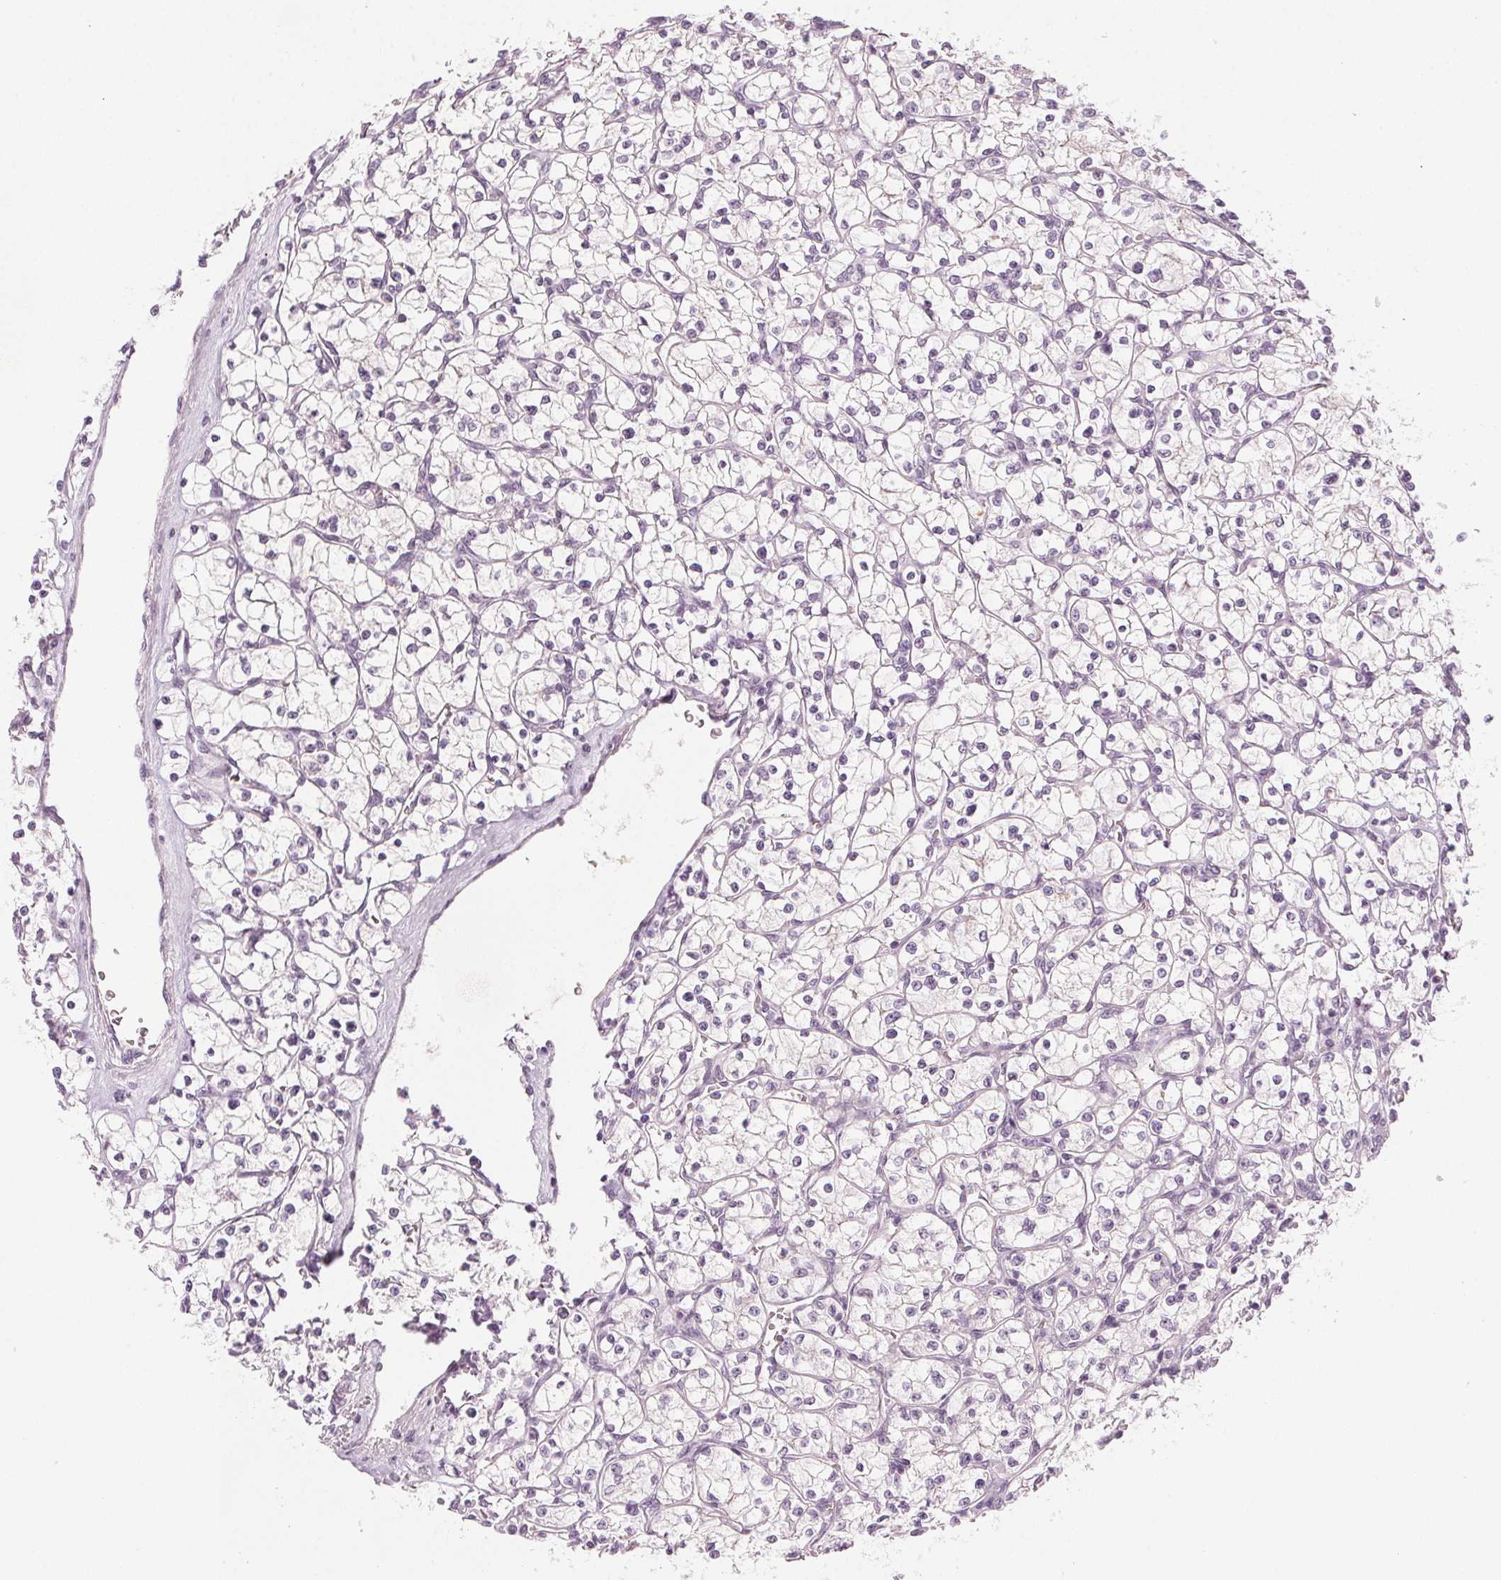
{"staining": {"intensity": "negative", "quantity": "none", "location": "none"}, "tissue": "renal cancer", "cell_type": "Tumor cells", "image_type": "cancer", "snomed": [{"axis": "morphology", "description": "Adenocarcinoma, NOS"}, {"axis": "topography", "description": "Kidney"}], "caption": "Protein analysis of renal adenocarcinoma demonstrates no significant expression in tumor cells.", "gene": "HSF5", "patient": {"sex": "female", "age": 64}}